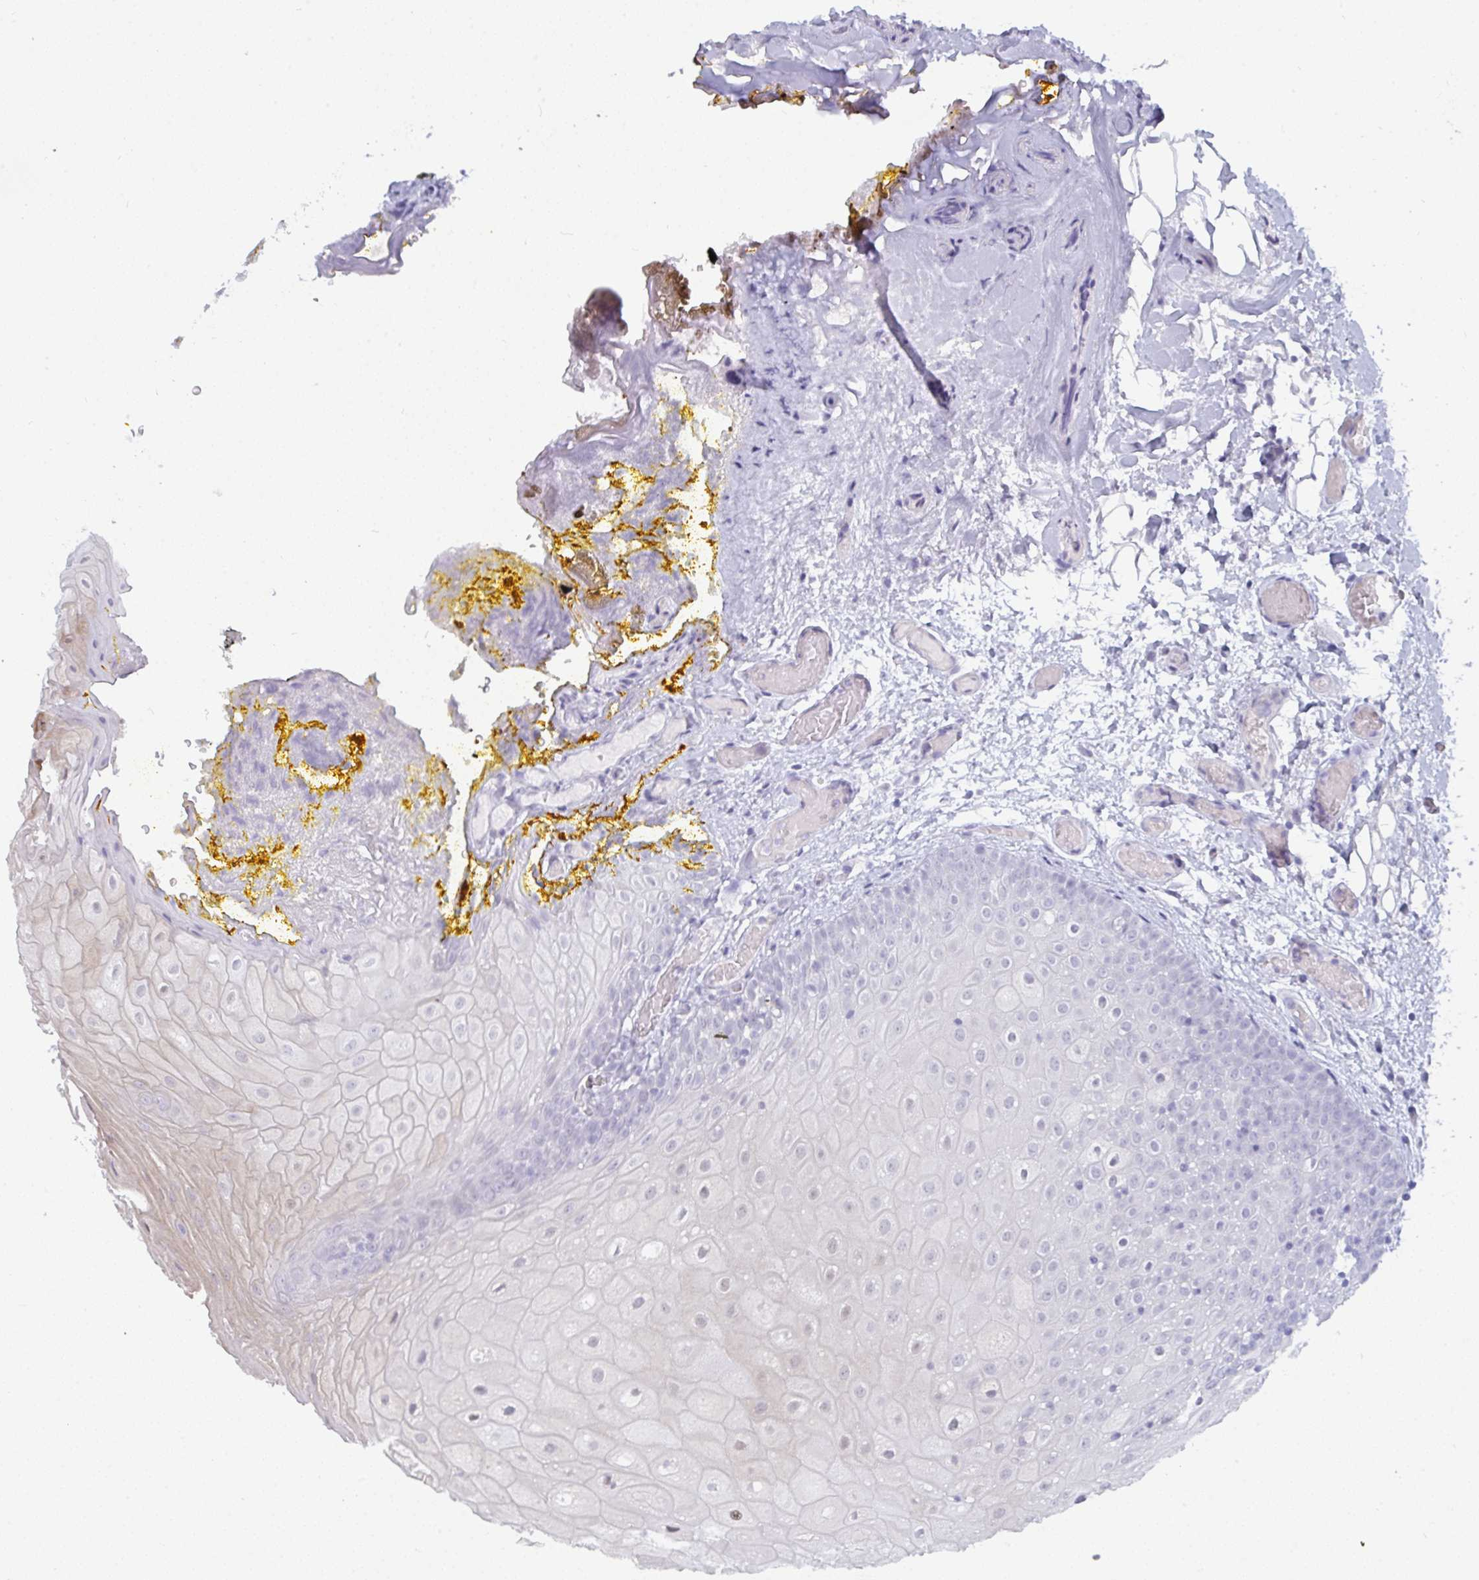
{"staining": {"intensity": "negative", "quantity": "none", "location": "none"}, "tissue": "oral mucosa", "cell_type": "Squamous epithelial cells", "image_type": "normal", "snomed": [{"axis": "morphology", "description": "Normal tissue, NOS"}, {"axis": "morphology", "description": "Squamous cell carcinoma, NOS"}, {"axis": "topography", "description": "Oral tissue"}, {"axis": "topography", "description": "Tounge, NOS"}, {"axis": "topography", "description": "Head-Neck"}], "caption": "Immunohistochemistry photomicrograph of unremarkable oral mucosa stained for a protein (brown), which shows no staining in squamous epithelial cells.", "gene": "PRDM9", "patient": {"sex": "male", "age": 76}}